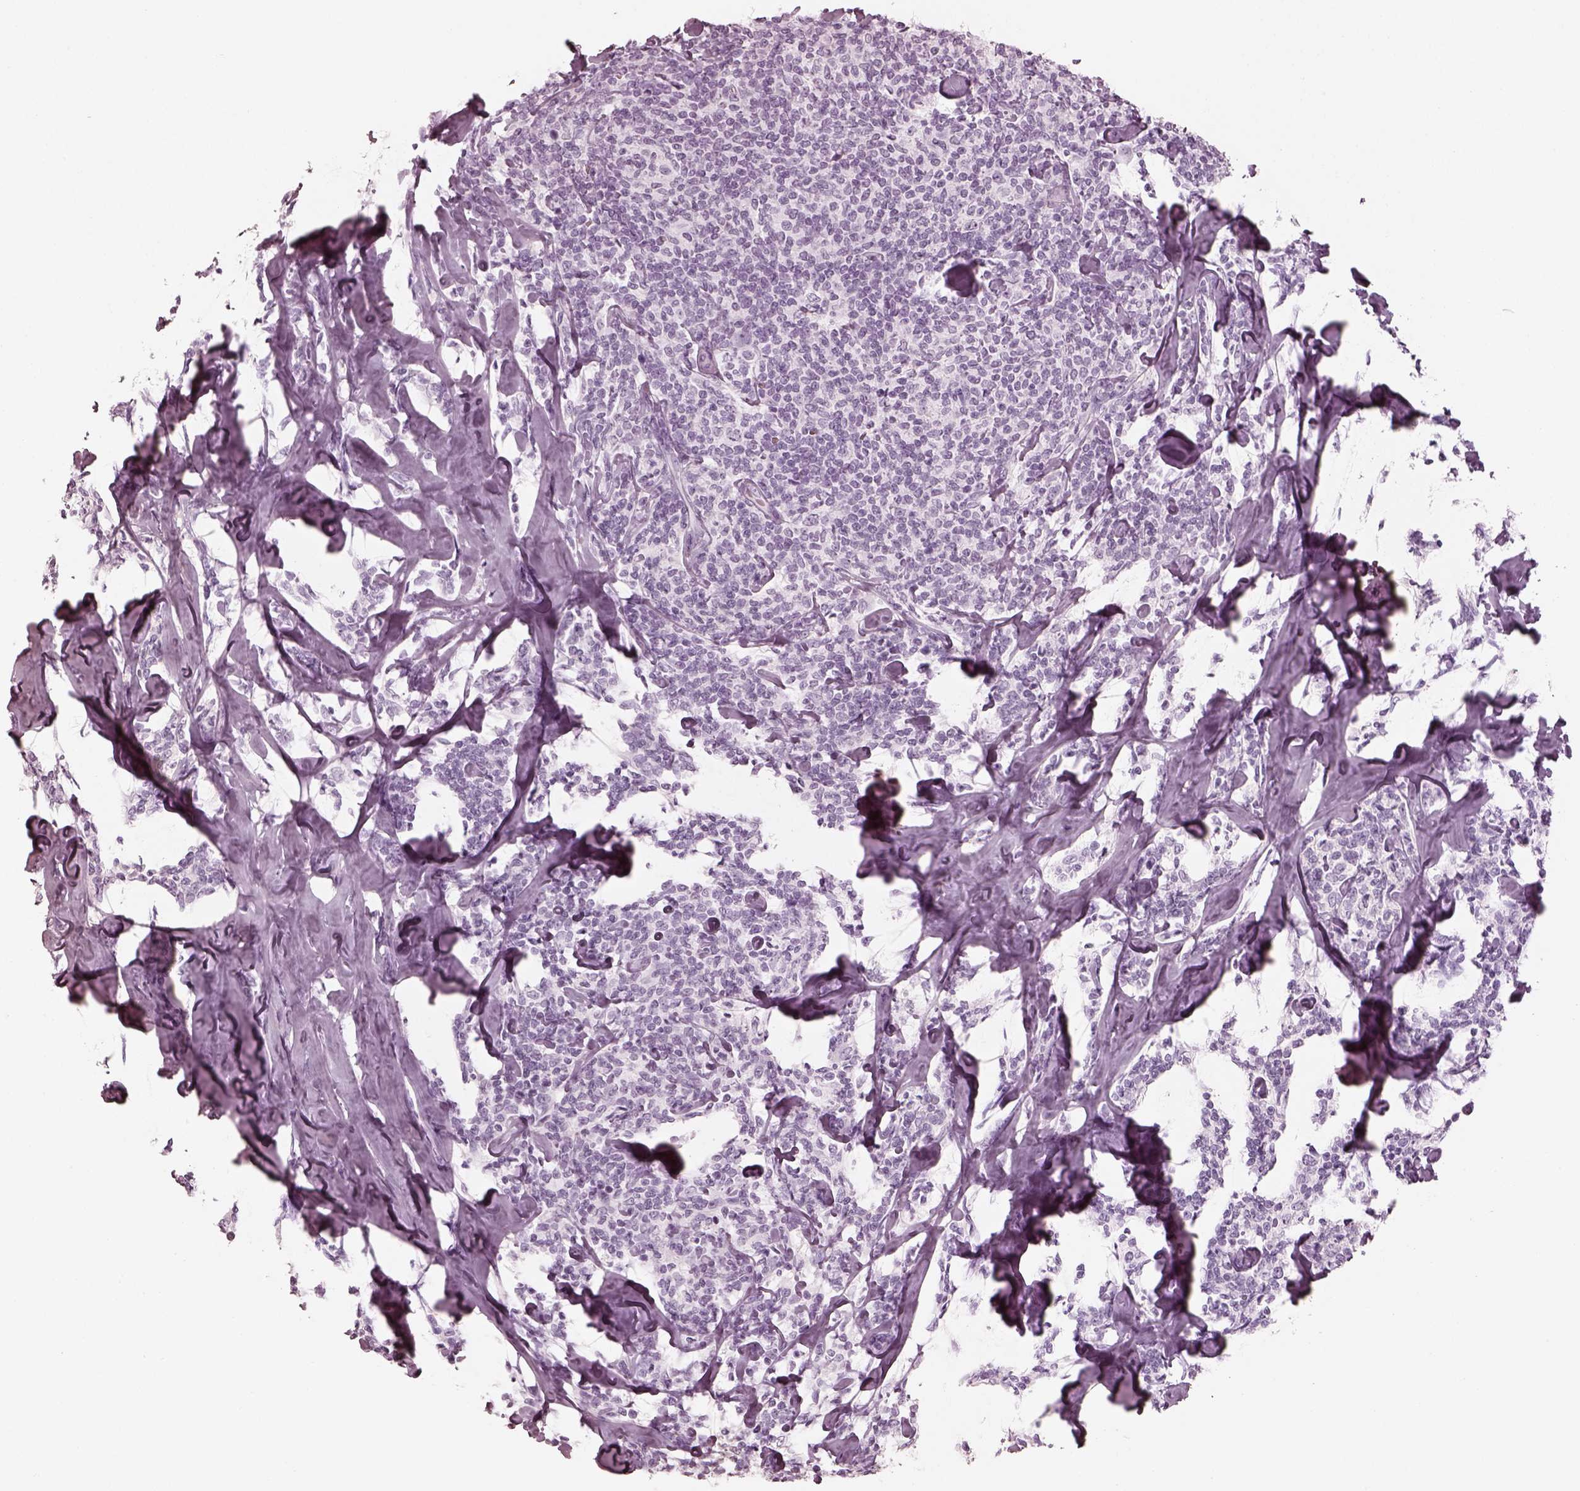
{"staining": {"intensity": "negative", "quantity": "none", "location": "none"}, "tissue": "lymphoma", "cell_type": "Tumor cells", "image_type": "cancer", "snomed": [{"axis": "morphology", "description": "Malignant lymphoma, non-Hodgkin's type, Low grade"}, {"axis": "topography", "description": "Lymph node"}], "caption": "A histopathology image of lymphoma stained for a protein exhibits no brown staining in tumor cells.", "gene": "OPN4", "patient": {"sex": "female", "age": 56}}